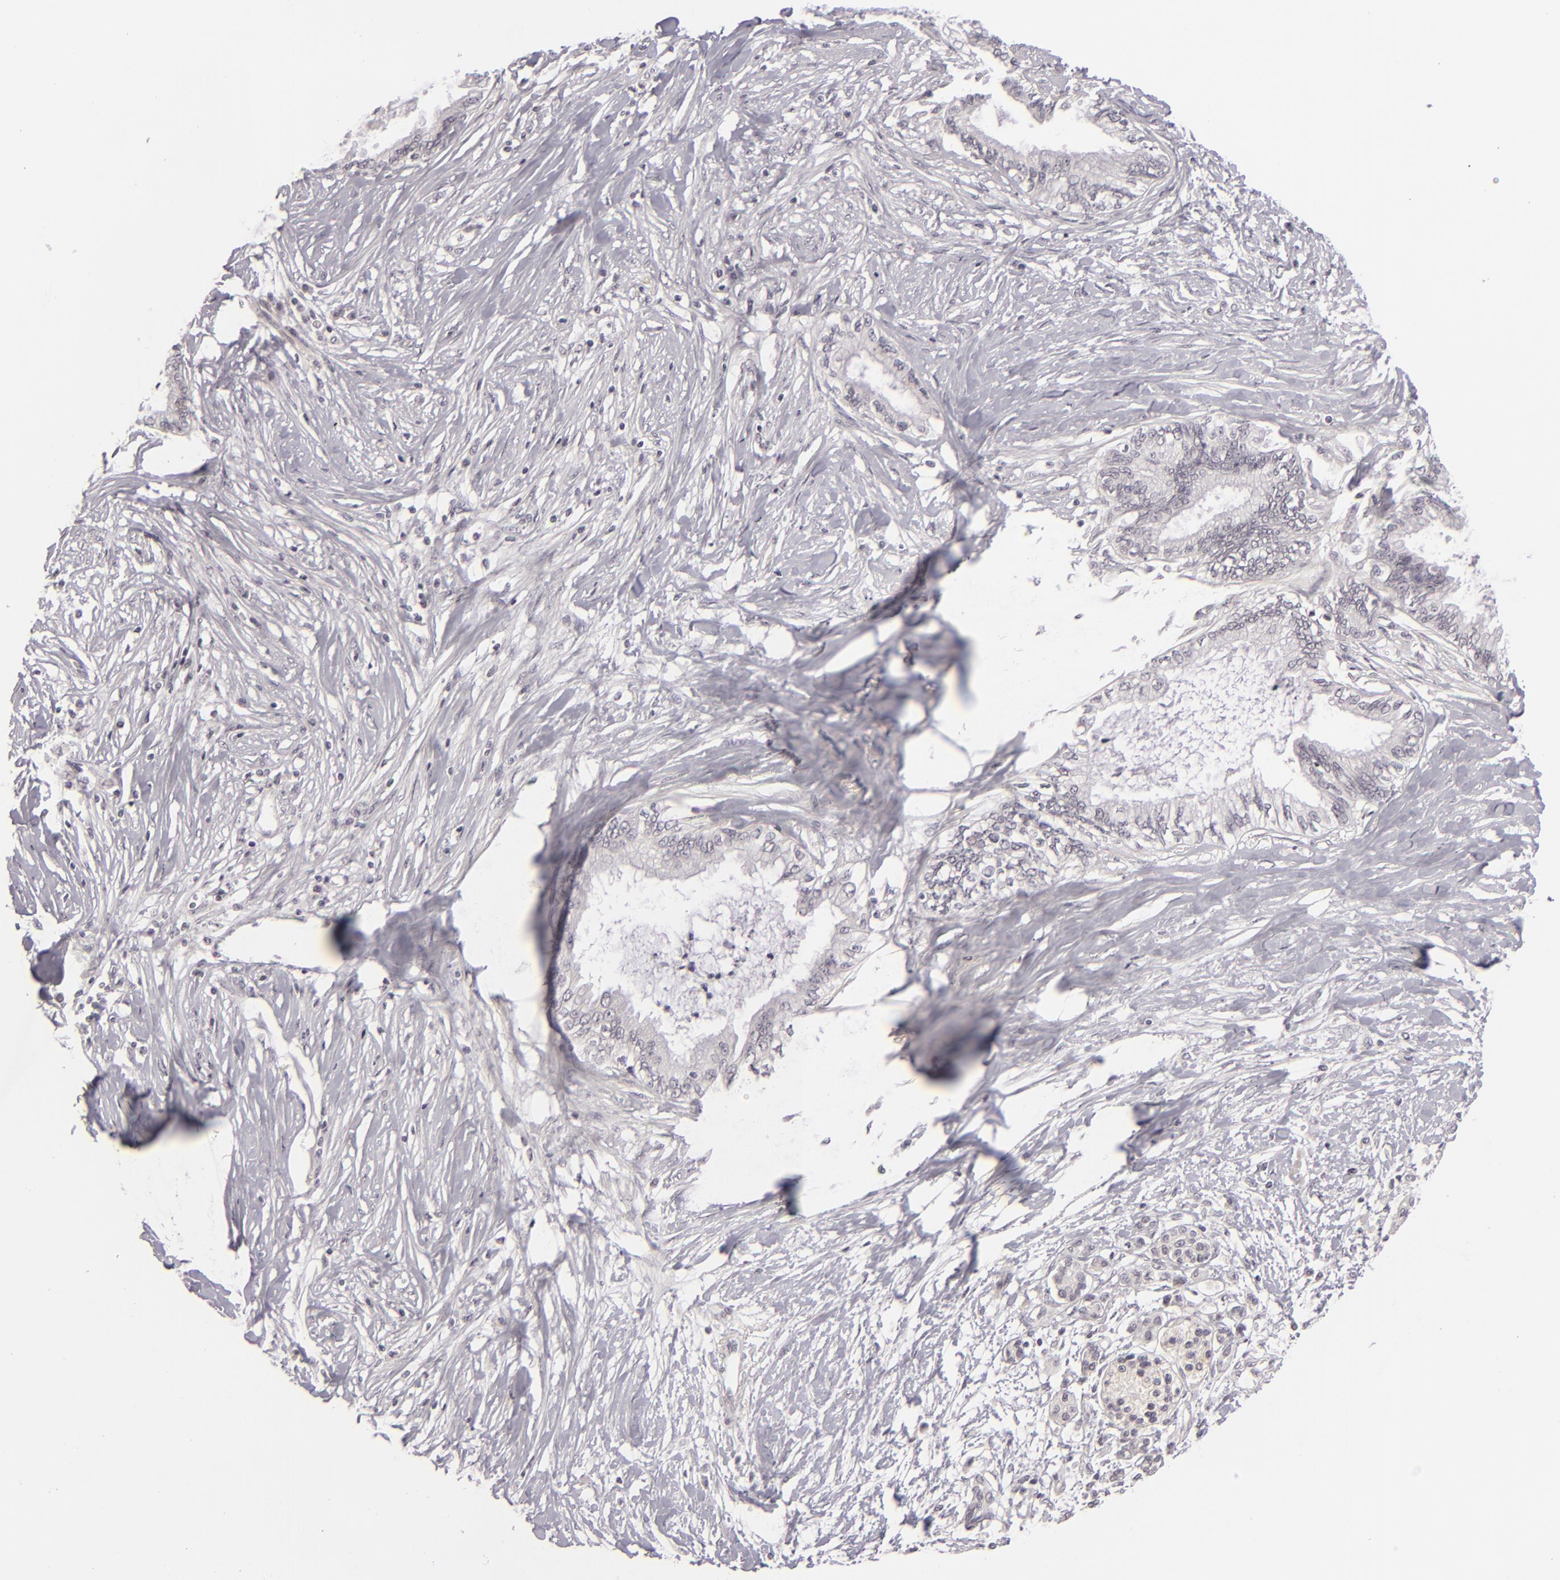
{"staining": {"intensity": "negative", "quantity": "none", "location": "none"}, "tissue": "pancreatic cancer", "cell_type": "Tumor cells", "image_type": "cancer", "snomed": [{"axis": "morphology", "description": "Adenocarcinoma, NOS"}, {"axis": "topography", "description": "Pancreas"}], "caption": "Pancreatic cancer was stained to show a protein in brown. There is no significant staining in tumor cells.", "gene": "DLG3", "patient": {"sex": "female", "age": 64}}